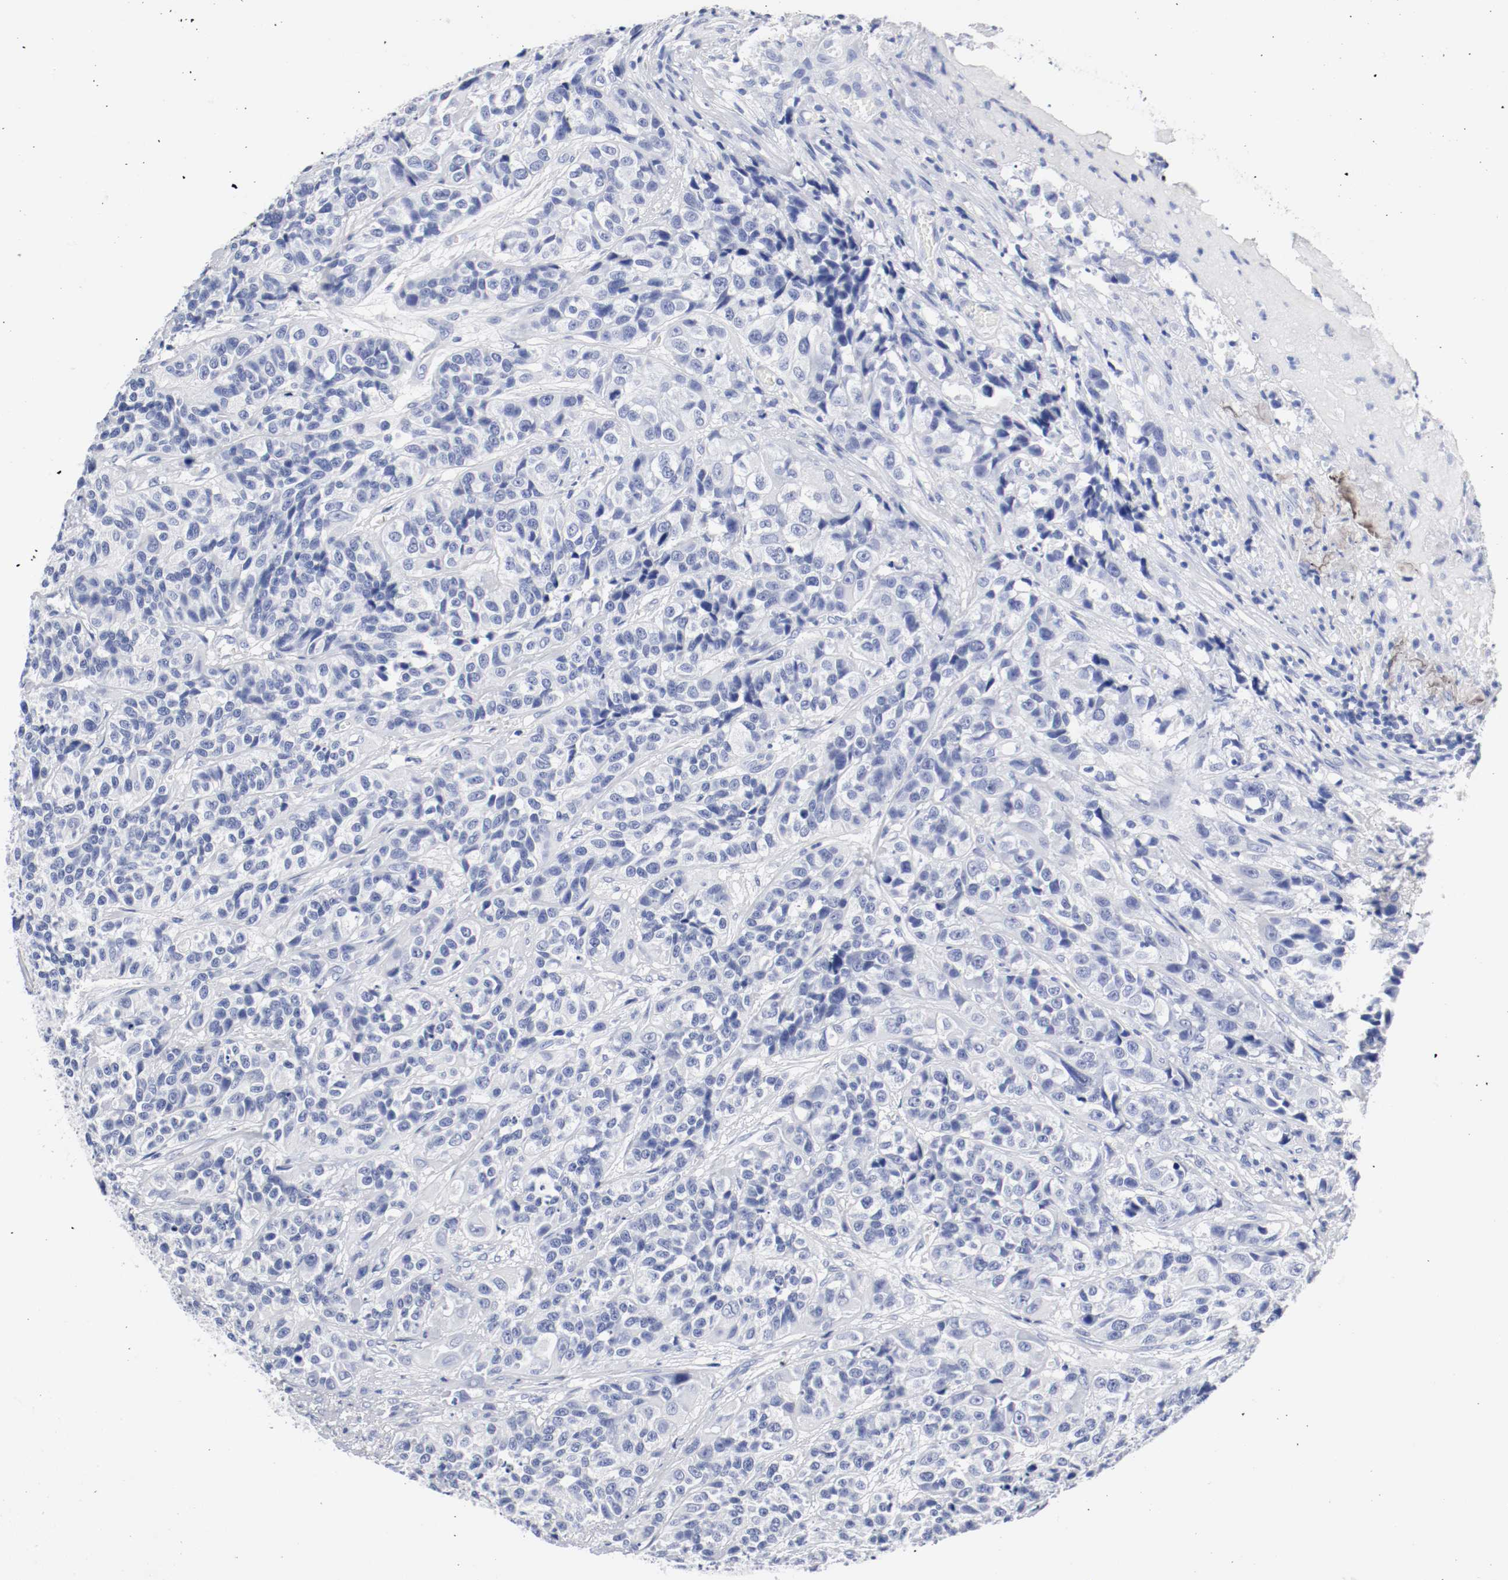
{"staining": {"intensity": "negative", "quantity": "none", "location": "none"}, "tissue": "urothelial cancer", "cell_type": "Tumor cells", "image_type": "cancer", "snomed": [{"axis": "morphology", "description": "Urothelial carcinoma, High grade"}, {"axis": "topography", "description": "Urinary bladder"}], "caption": "Tumor cells show no significant protein staining in urothelial carcinoma (high-grade).", "gene": "GAD1", "patient": {"sex": "female", "age": 81}}